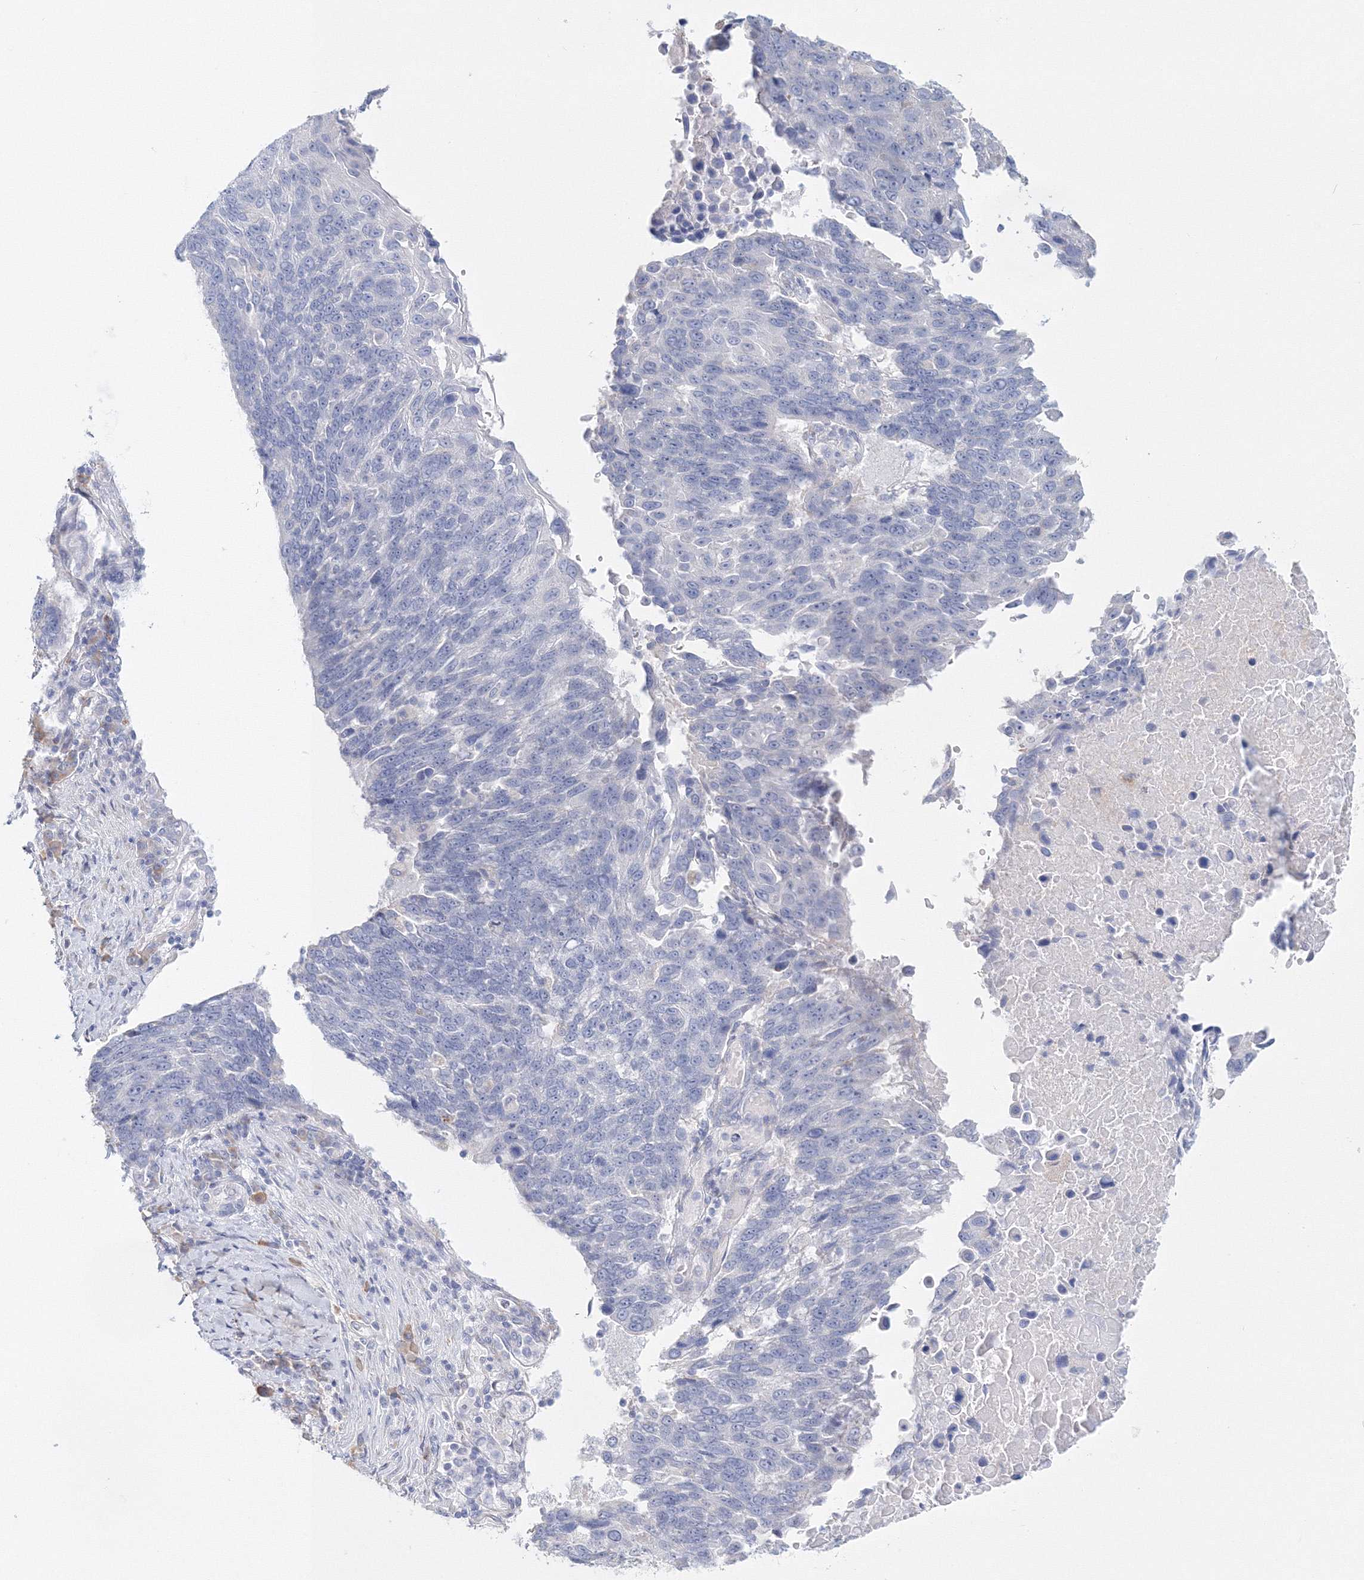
{"staining": {"intensity": "negative", "quantity": "none", "location": "none"}, "tissue": "lung cancer", "cell_type": "Tumor cells", "image_type": "cancer", "snomed": [{"axis": "morphology", "description": "Squamous cell carcinoma, NOS"}, {"axis": "topography", "description": "Lung"}], "caption": "Tumor cells are negative for brown protein staining in lung cancer (squamous cell carcinoma). (DAB (3,3'-diaminobenzidine) immunohistochemistry (IHC), high magnification).", "gene": "VSIG1", "patient": {"sex": "male", "age": 66}}